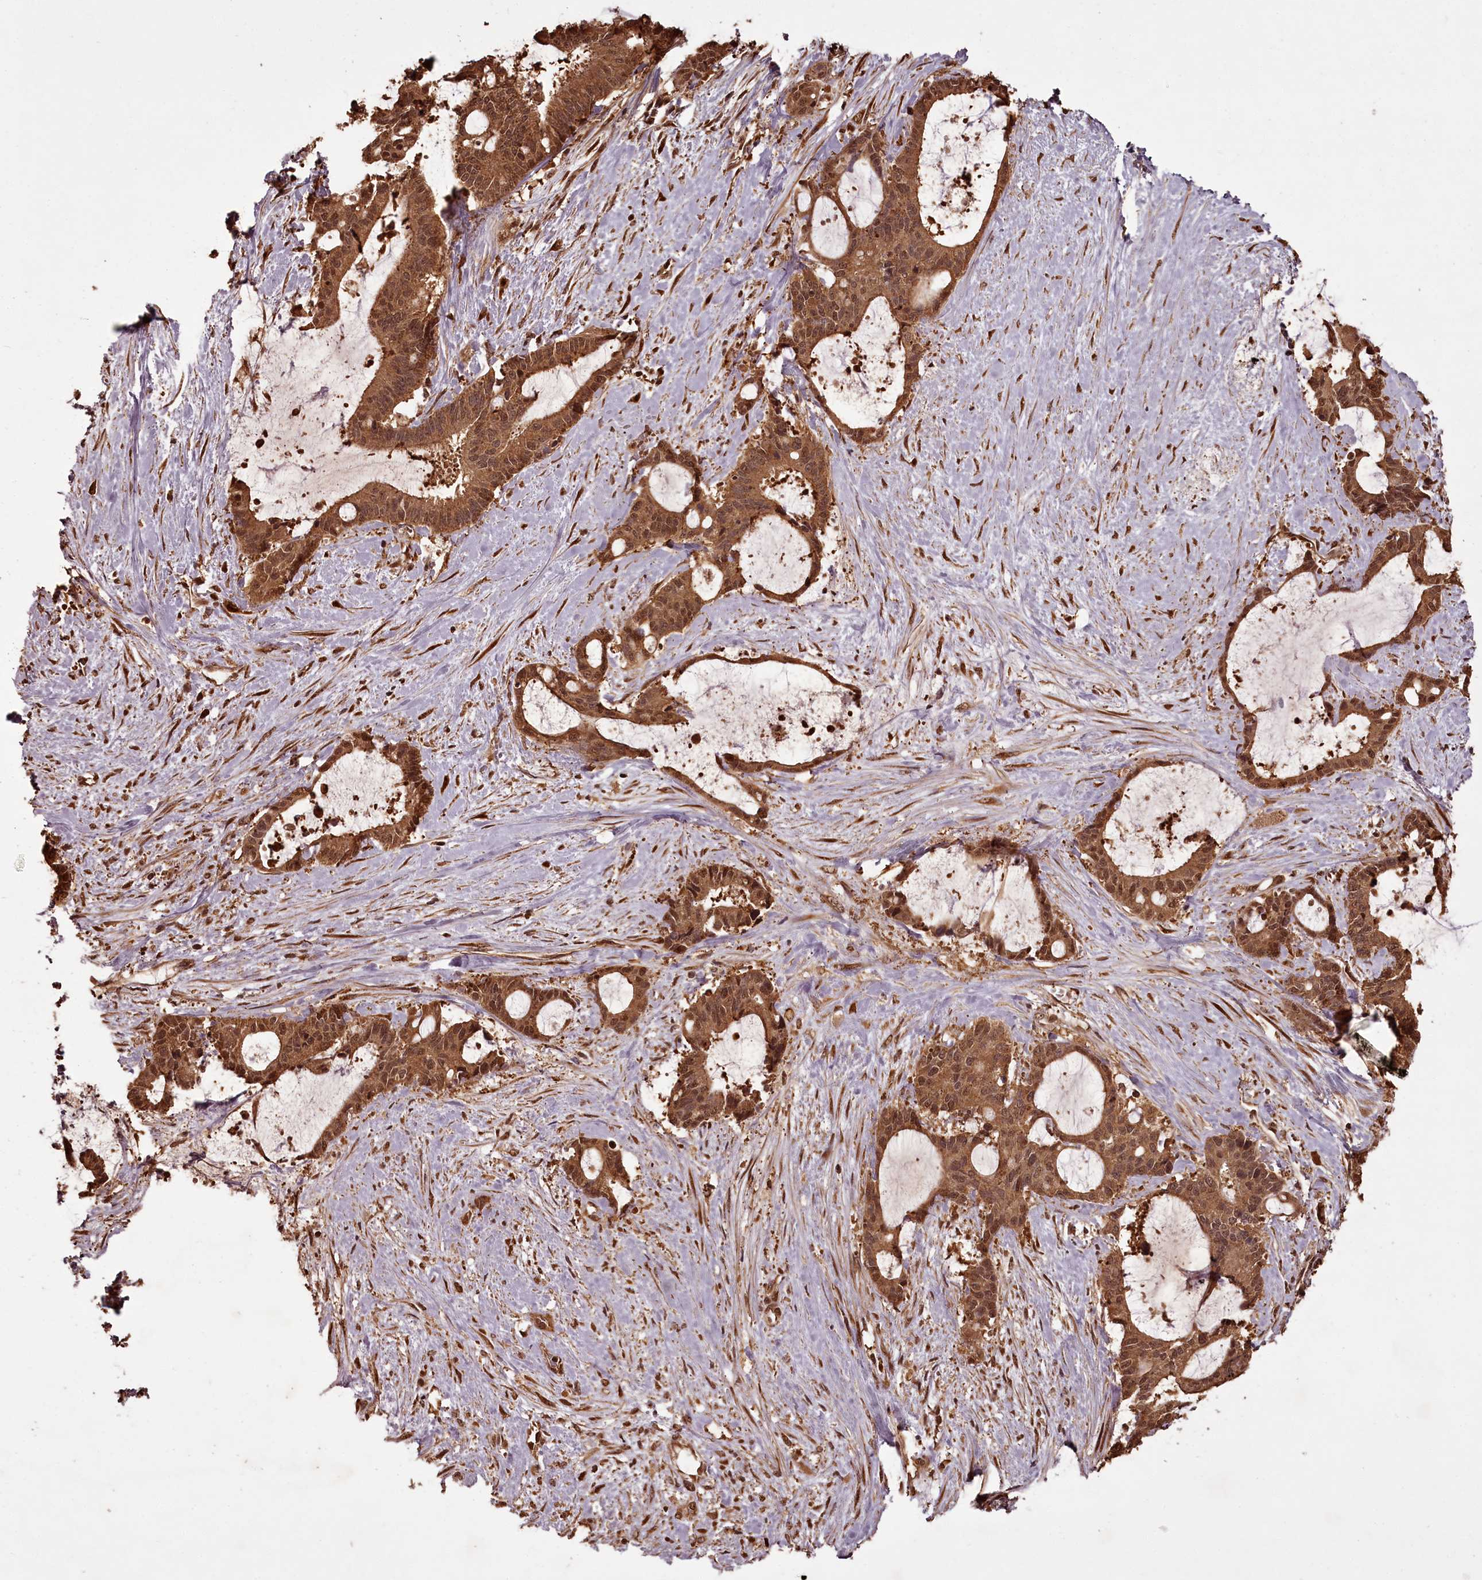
{"staining": {"intensity": "moderate", "quantity": ">75%", "location": "cytoplasmic/membranous,nuclear"}, "tissue": "liver cancer", "cell_type": "Tumor cells", "image_type": "cancer", "snomed": [{"axis": "morphology", "description": "Normal tissue, NOS"}, {"axis": "morphology", "description": "Cholangiocarcinoma"}, {"axis": "topography", "description": "Liver"}, {"axis": "topography", "description": "Peripheral nerve tissue"}], "caption": "A high-resolution histopathology image shows IHC staining of liver cancer, which displays moderate cytoplasmic/membranous and nuclear staining in approximately >75% of tumor cells.", "gene": "NPRL2", "patient": {"sex": "female", "age": 73}}